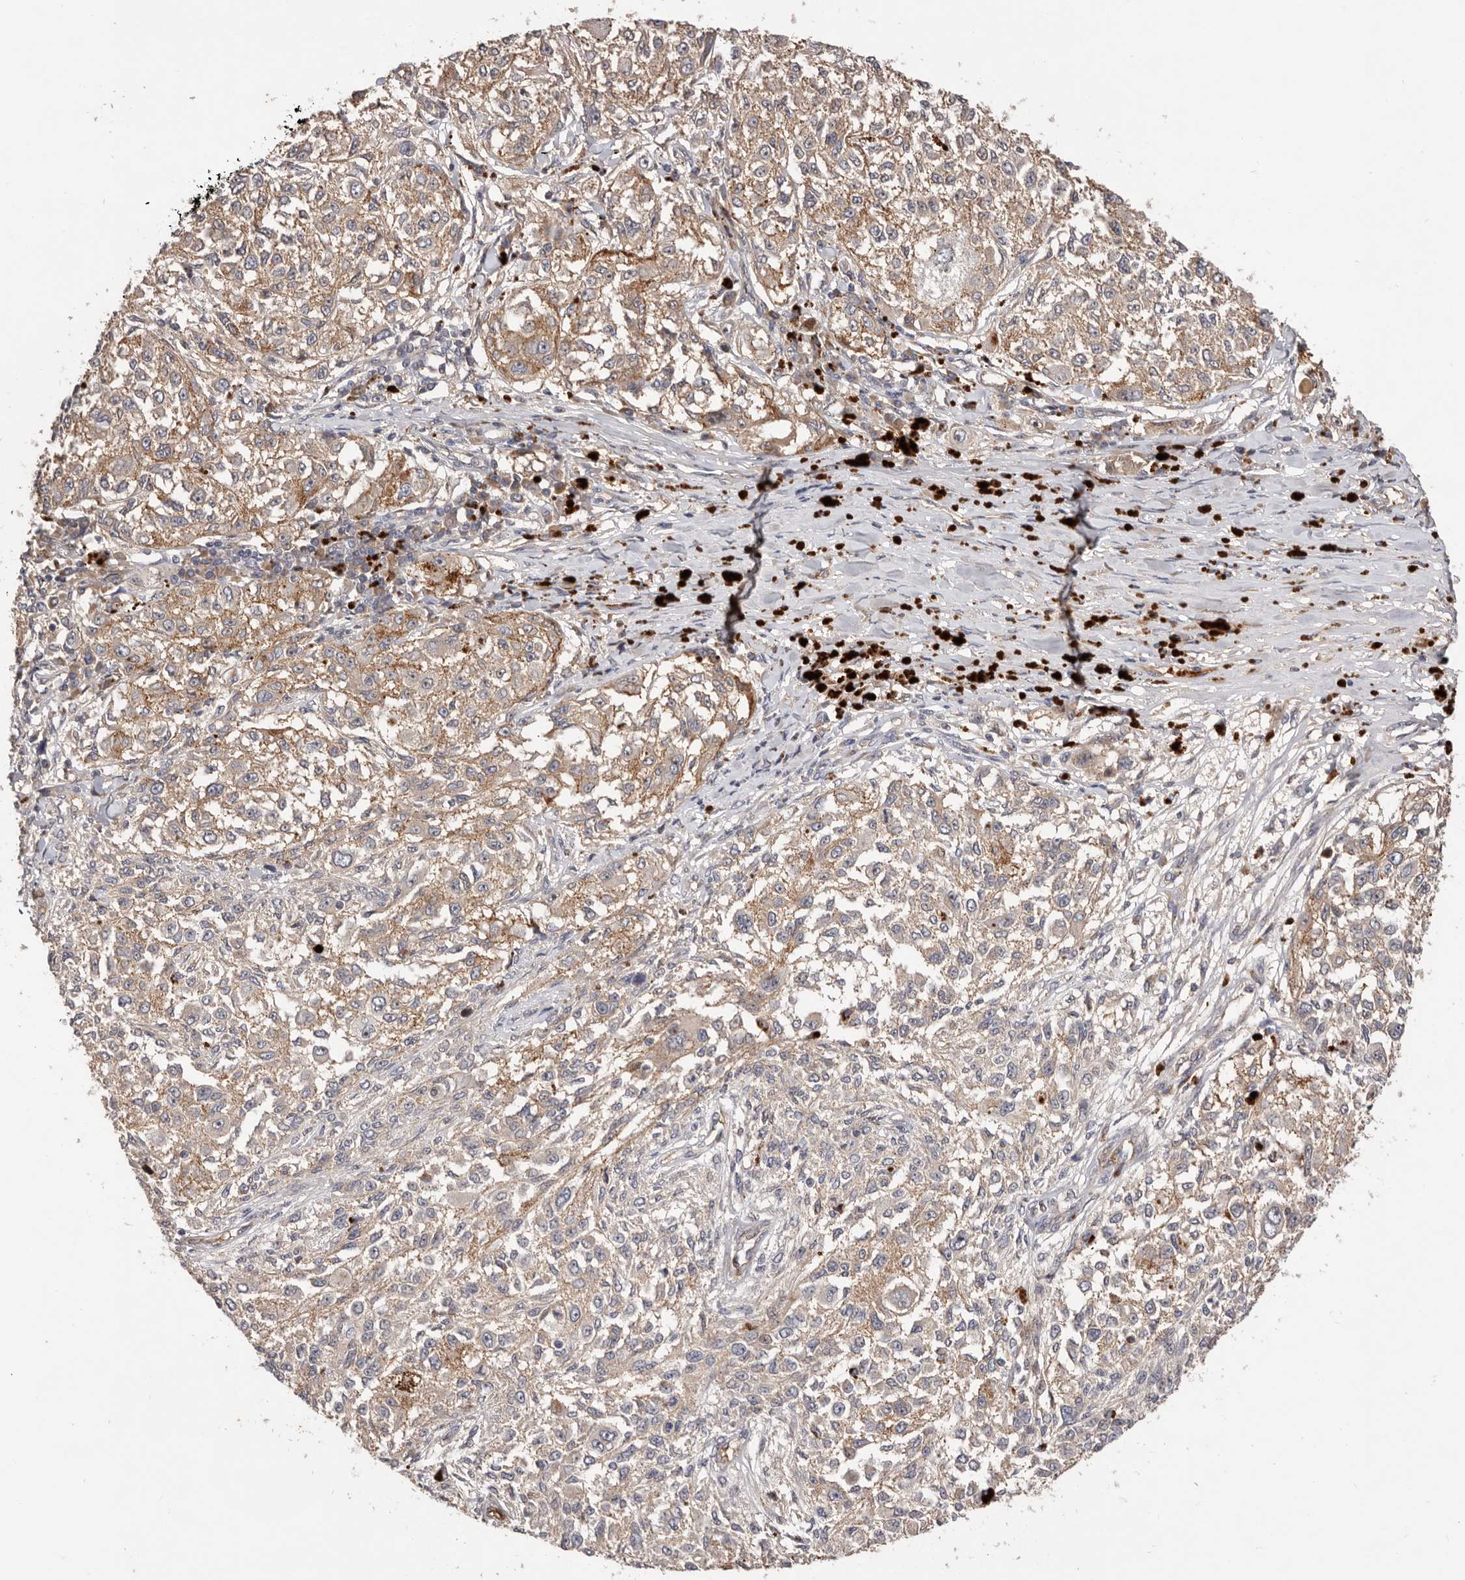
{"staining": {"intensity": "weak", "quantity": ">75%", "location": "cytoplasmic/membranous"}, "tissue": "melanoma", "cell_type": "Tumor cells", "image_type": "cancer", "snomed": [{"axis": "morphology", "description": "Necrosis, NOS"}, {"axis": "morphology", "description": "Malignant melanoma, NOS"}, {"axis": "topography", "description": "Skin"}], "caption": "A photomicrograph of human melanoma stained for a protein exhibits weak cytoplasmic/membranous brown staining in tumor cells.", "gene": "DOP1A", "patient": {"sex": "female", "age": 87}}